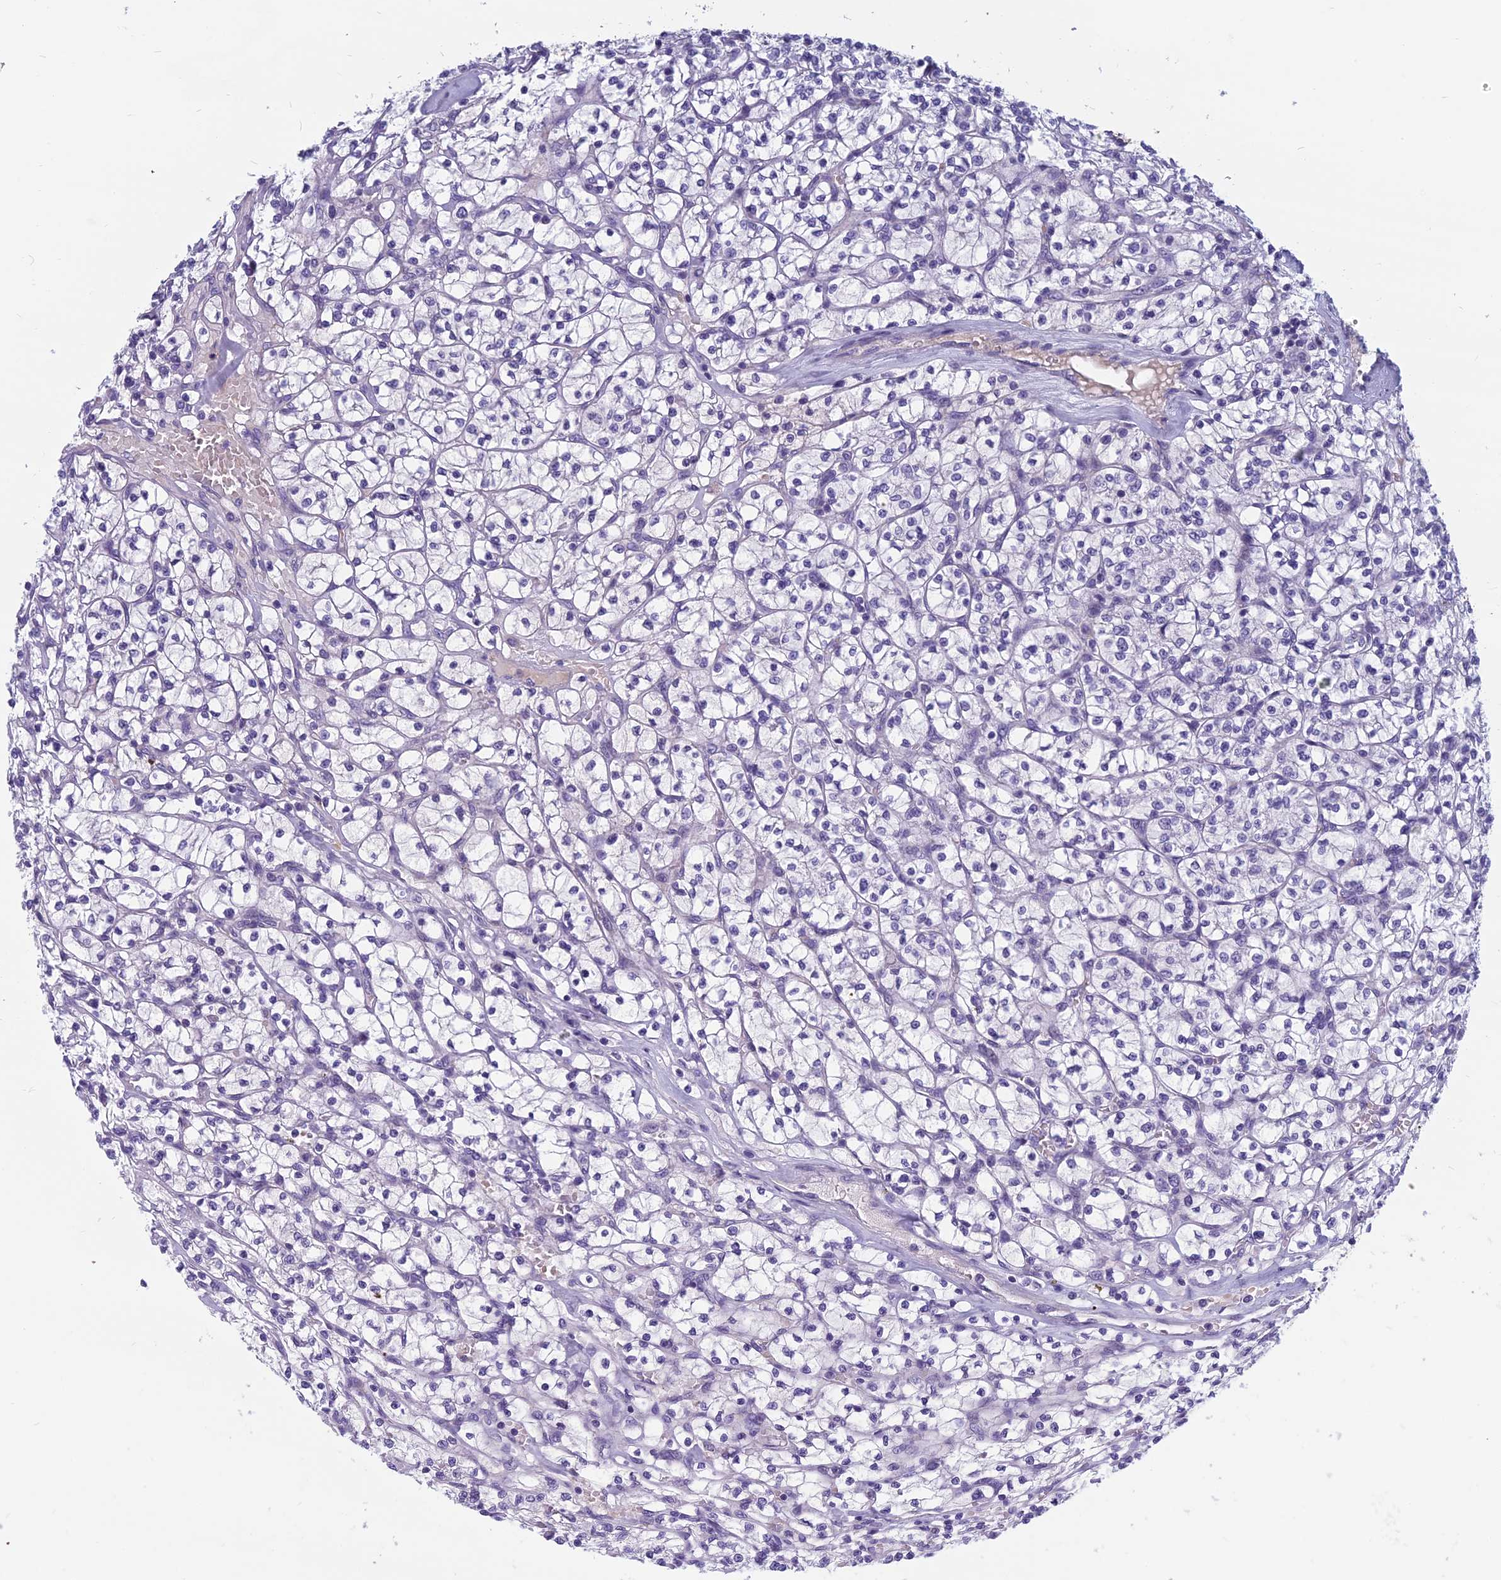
{"staining": {"intensity": "negative", "quantity": "none", "location": "none"}, "tissue": "renal cancer", "cell_type": "Tumor cells", "image_type": "cancer", "snomed": [{"axis": "morphology", "description": "Adenocarcinoma, NOS"}, {"axis": "topography", "description": "Kidney"}], "caption": "Tumor cells are negative for protein expression in human renal cancer.", "gene": "RBM41", "patient": {"sex": "female", "age": 64}}